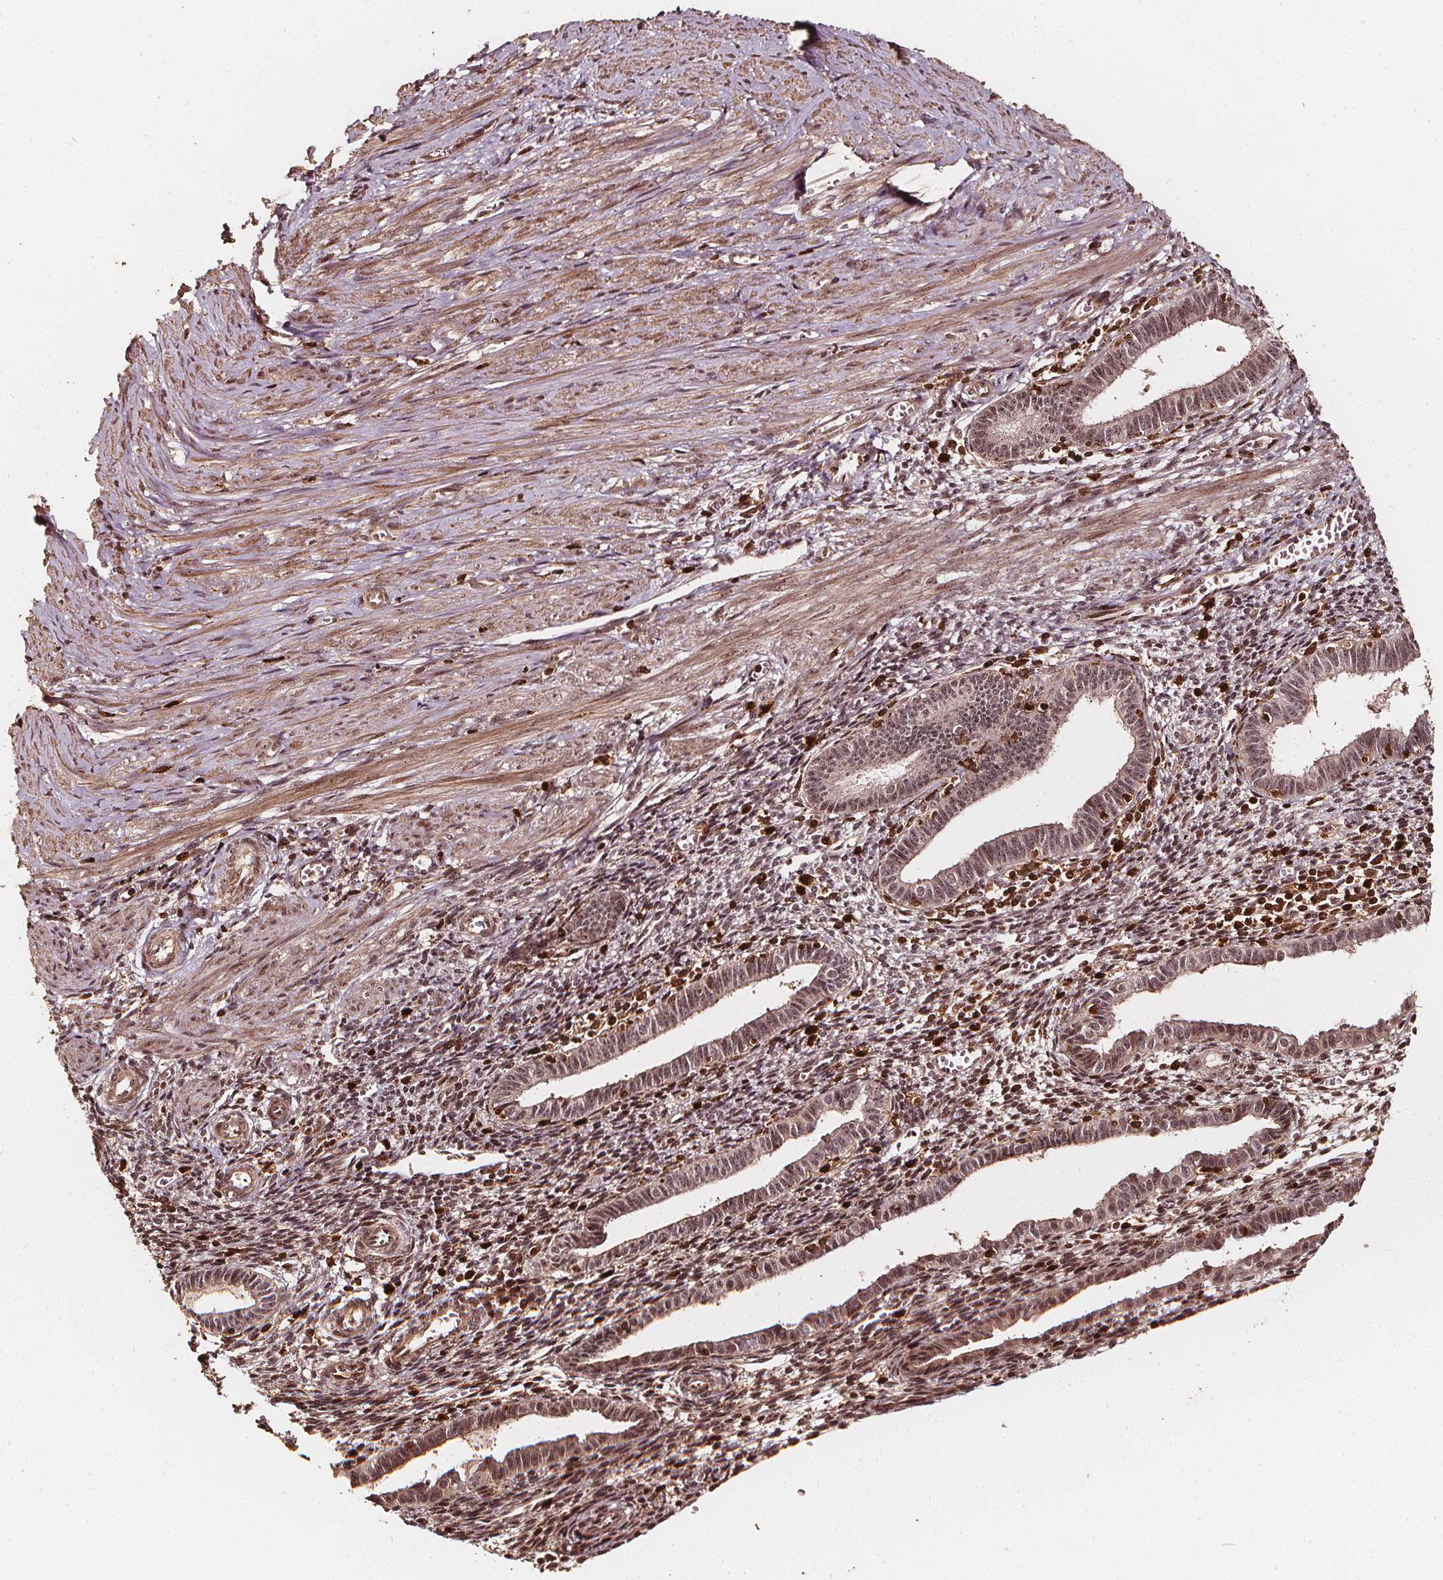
{"staining": {"intensity": "moderate", "quantity": "25%-75%", "location": "nuclear"}, "tissue": "endometrium", "cell_type": "Cells in endometrial stroma", "image_type": "normal", "snomed": [{"axis": "morphology", "description": "Normal tissue, NOS"}, {"axis": "topography", "description": "Endometrium"}], "caption": "This micrograph reveals unremarkable endometrium stained with immunohistochemistry (IHC) to label a protein in brown. The nuclear of cells in endometrial stroma show moderate positivity for the protein. Nuclei are counter-stained blue.", "gene": "EXOSC9", "patient": {"sex": "female", "age": 37}}